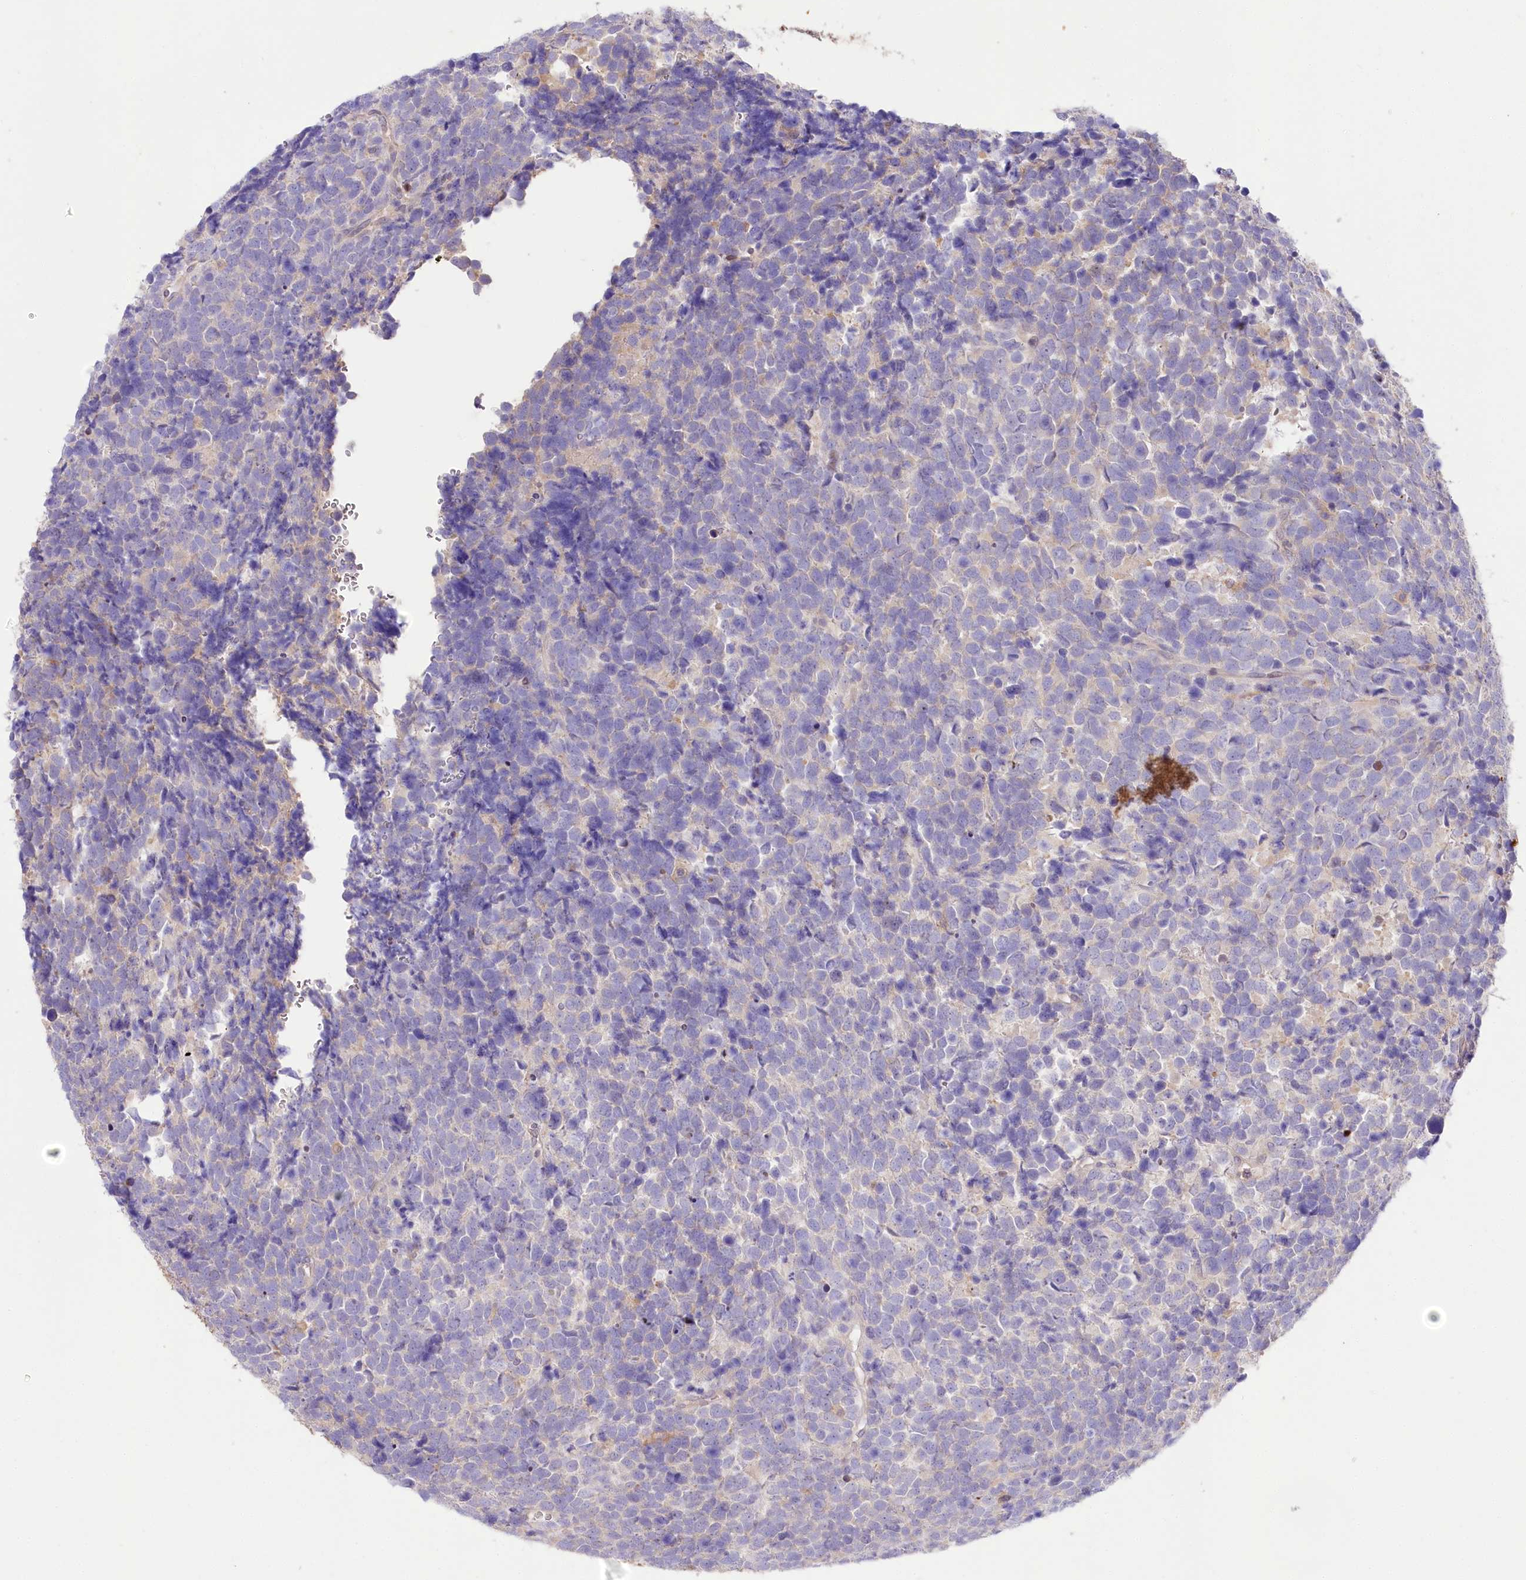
{"staining": {"intensity": "negative", "quantity": "none", "location": "none"}, "tissue": "urothelial cancer", "cell_type": "Tumor cells", "image_type": "cancer", "snomed": [{"axis": "morphology", "description": "Urothelial carcinoma, High grade"}, {"axis": "topography", "description": "Urinary bladder"}], "caption": "IHC of urothelial carcinoma (high-grade) exhibits no expression in tumor cells.", "gene": "UGP2", "patient": {"sex": "female", "age": 82}}